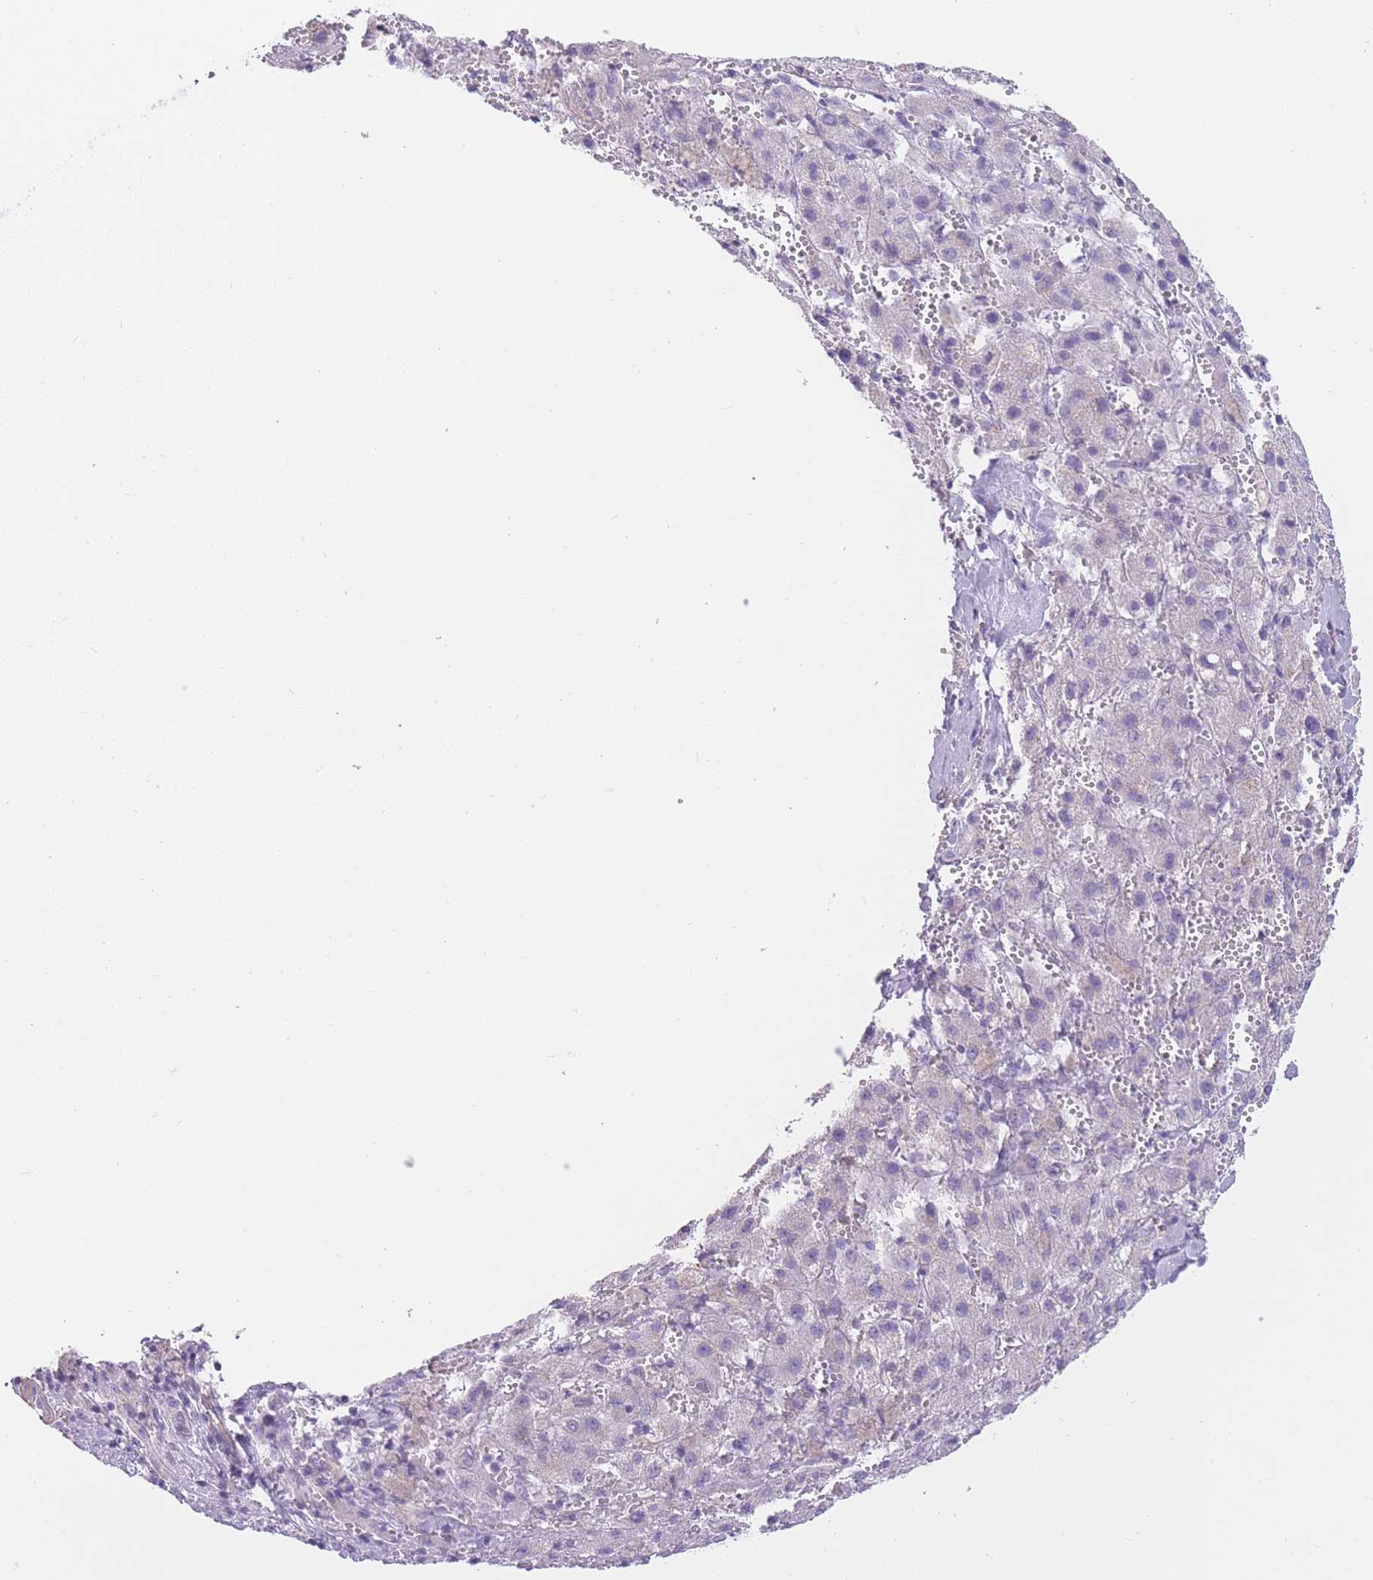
{"staining": {"intensity": "negative", "quantity": "none", "location": "none"}, "tissue": "liver cancer", "cell_type": "Tumor cells", "image_type": "cancer", "snomed": [{"axis": "morphology", "description": "Carcinoma, Hepatocellular, NOS"}, {"axis": "topography", "description": "Liver"}], "caption": "Histopathology image shows no significant protein staining in tumor cells of liver hepatocellular carcinoma.", "gene": "OR11H12", "patient": {"sex": "female", "age": 58}}